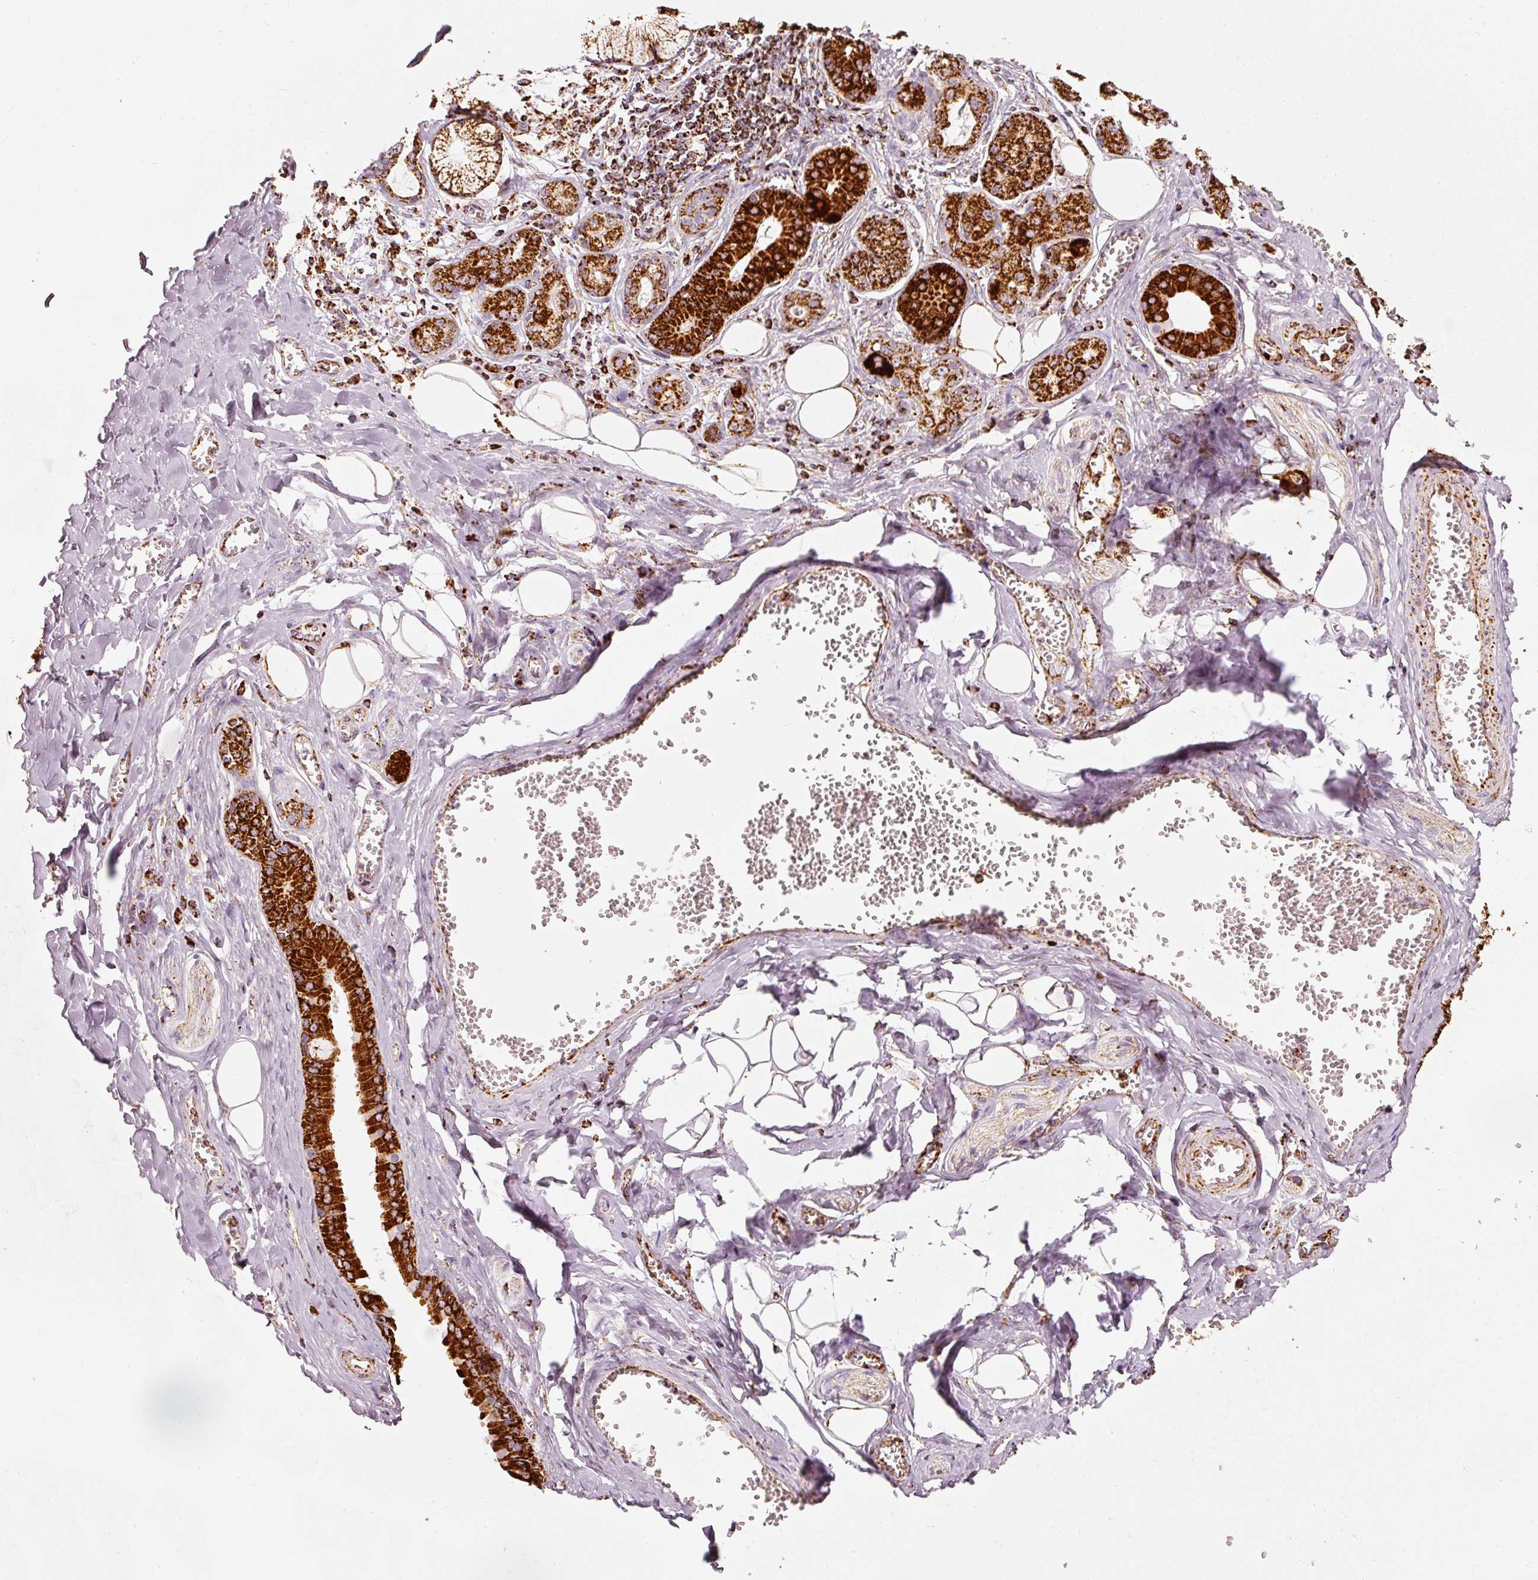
{"staining": {"intensity": "strong", "quantity": ">75%", "location": "cytoplasmic/membranous"}, "tissue": "salivary gland", "cell_type": "Glandular cells", "image_type": "normal", "snomed": [{"axis": "morphology", "description": "Normal tissue, NOS"}, {"axis": "topography", "description": "Salivary gland"}], "caption": "DAB immunohistochemical staining of benign human salivary gland reveals strong cytoplasmic/membranous protein positivity in about >75% of glandular cells. The staining was performed using DAB, with brown indicating positive protein expression. Nuclei are stained blue with hematoxylin.", "gene": "MT", "patient": {"sex": "male", "age": 74}}